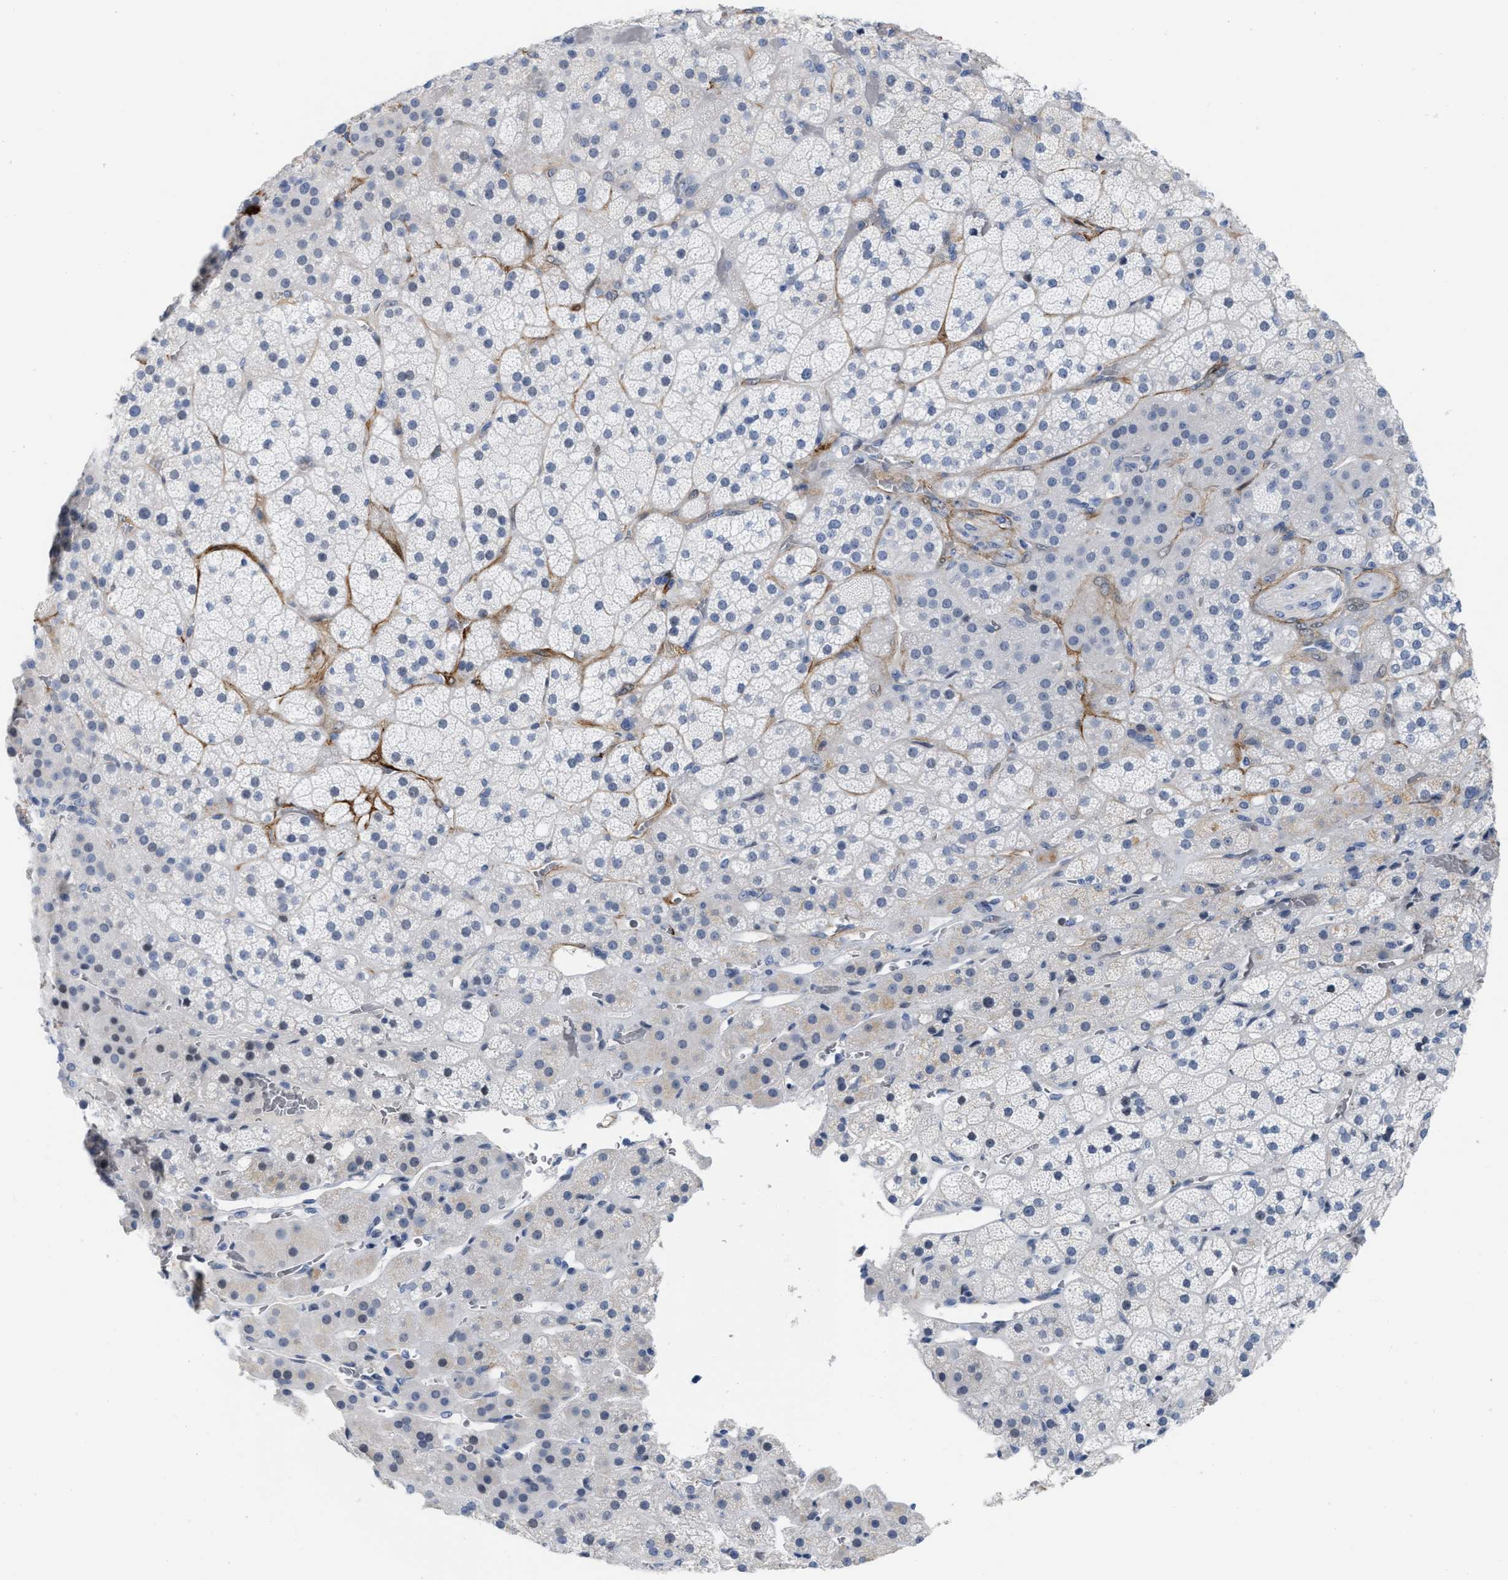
{"staining": {"intensity": "negative", "quantity": "none", "location": "none"}, "tissue": "adrenal gland", "cell_type": "Glandular cells", "image_type": "normal", "snomed": [{"axis": "morphology", "description": "Normal tissue, NOS"}, {"axis": "topography", "description": "Adrenal gland"}], "caption": "This photomicrograph is of benign adrenal gland stained with immunohistochemistry to label a protein in brown with the nuclei are counter-stained blue. There is no expression in glandular cells.", "gene": "TAGLN", "patient": {"sex": "male", "age": 57}}